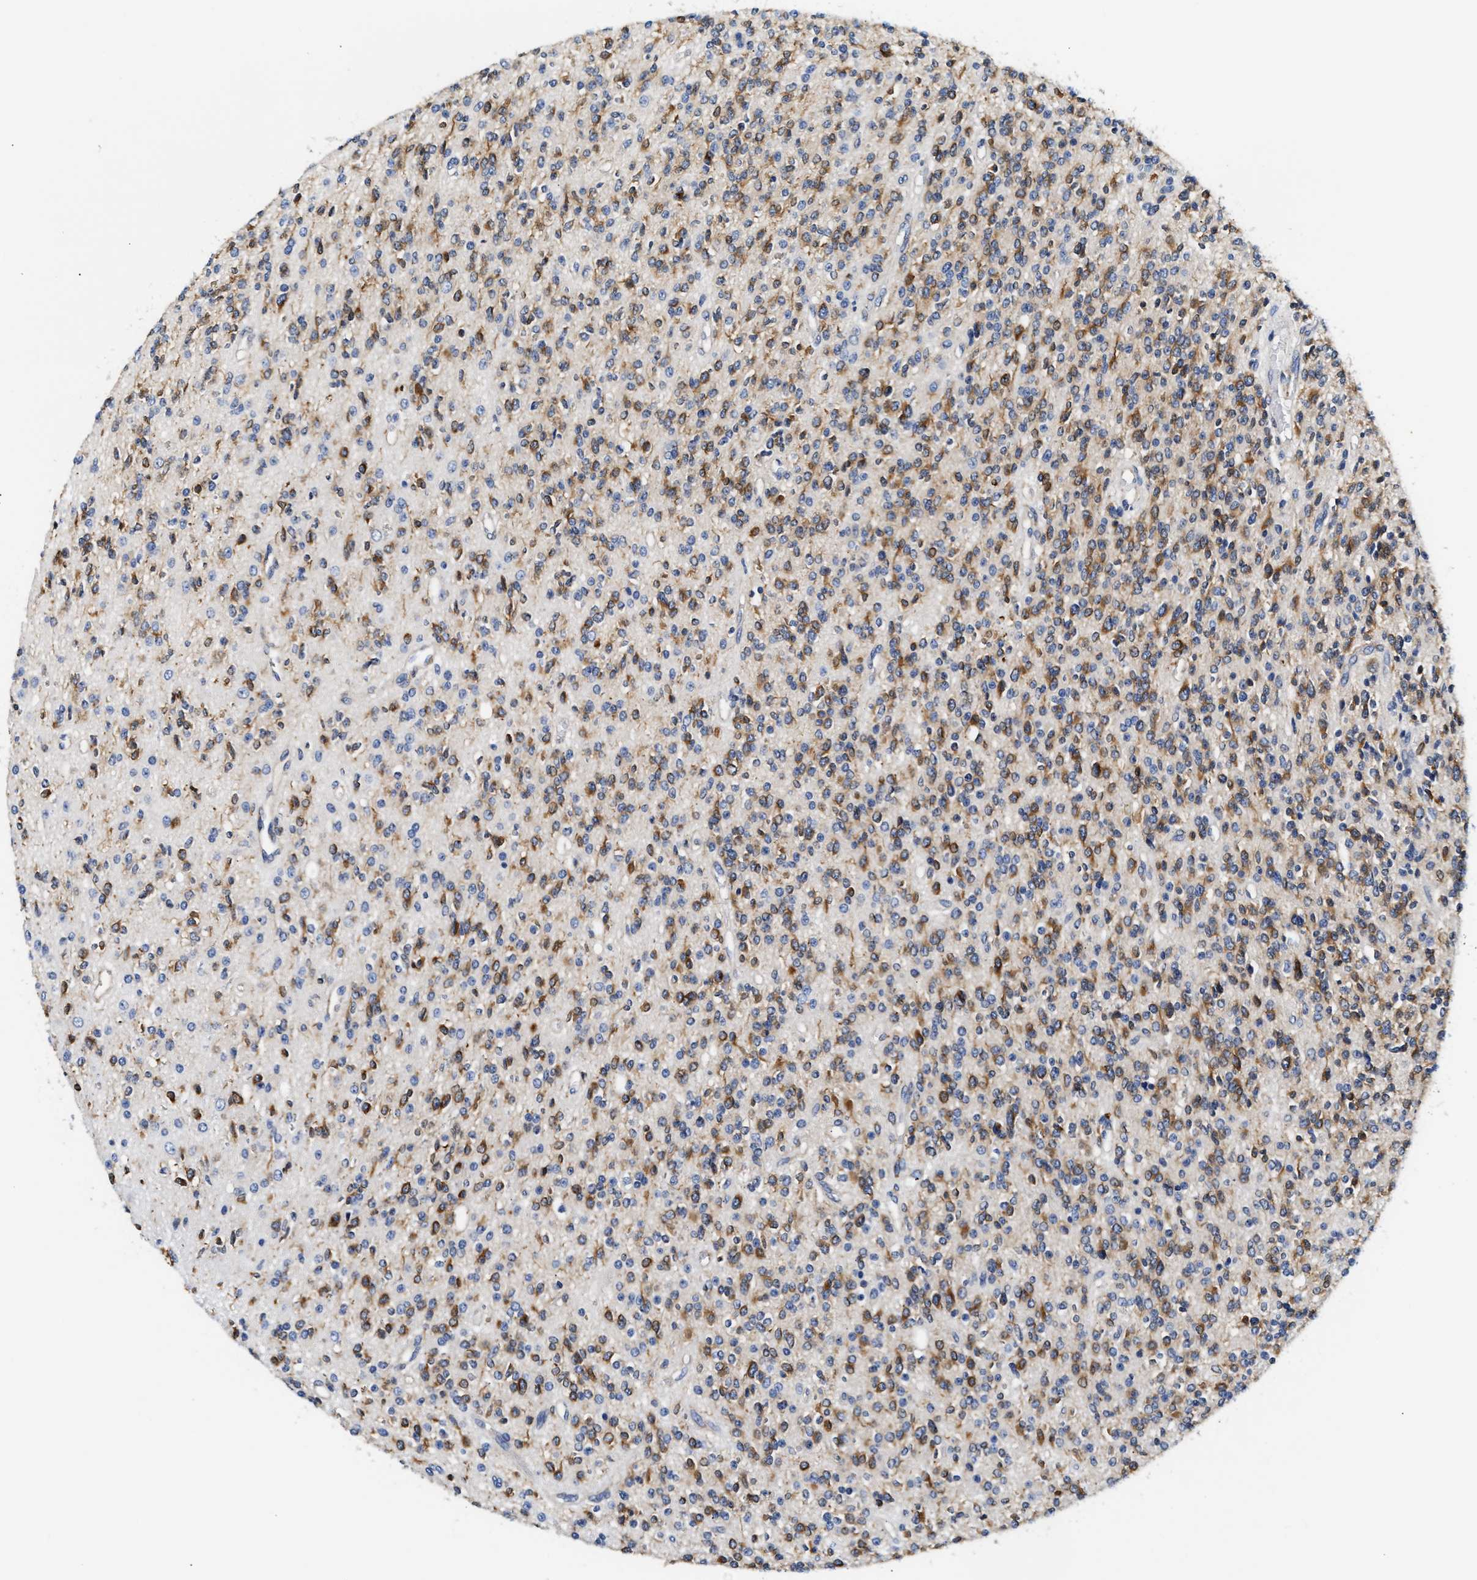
{"staining": {"intensity": "strong", "quantity": "25%-75%", "location": "cytoplasmic/membranous"}, "tissue": "glioma", "cell_type": "Tumor cells", "image_type": "cancer", "snomed": [{"axis": "morphology", "description": "Glioma, malignant, High grade"}, {"axis": "topography", "description": "Brain"}], "caption": "Strong cytoplasmic/membranous expression for a protein is appreciated in about 25%-75% of tumor cells of glioma using immunohistochemistry (IHC).", "gene": "ACADVL", "patient": {"sex": "male", "age": 34}}